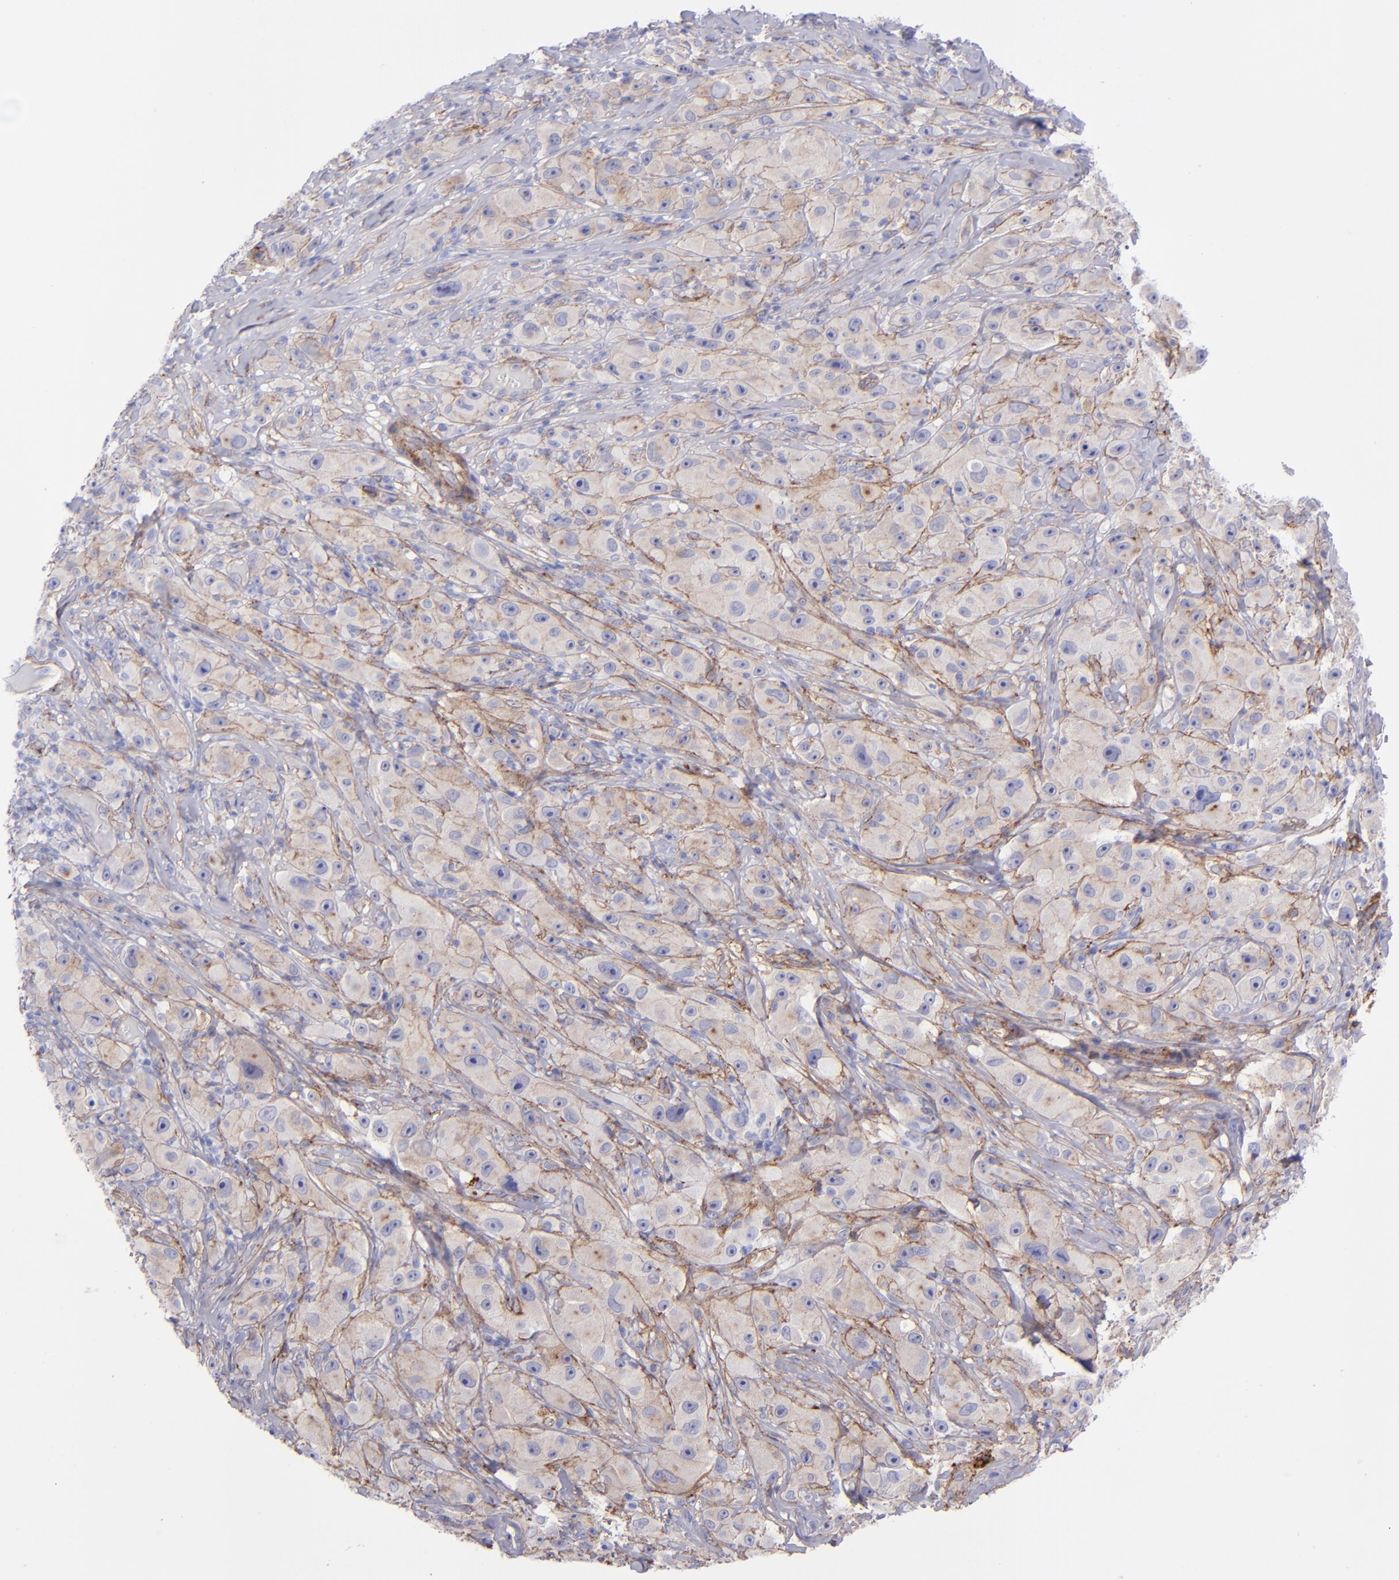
{"staining": {"intensity": "weak", "quantity": "25%-75%", "location": "cytoplasmic/membranous"}, "tissue": "melanoma", "cell_type": "Tumor cells", "image_type": "cancer", "snomed": [{"axis": "morphology", "description": "Malignant melanoma, NOS"}, {"axis": "topography", "description": "Skin"}], "caption": "An image of human malignant melanoma stained for a protein displays weak cytoplasmic/membranous brown staining in tumor cells.", "gene": "ITGAV", "patient": {"sex": "male", "age": 56}}